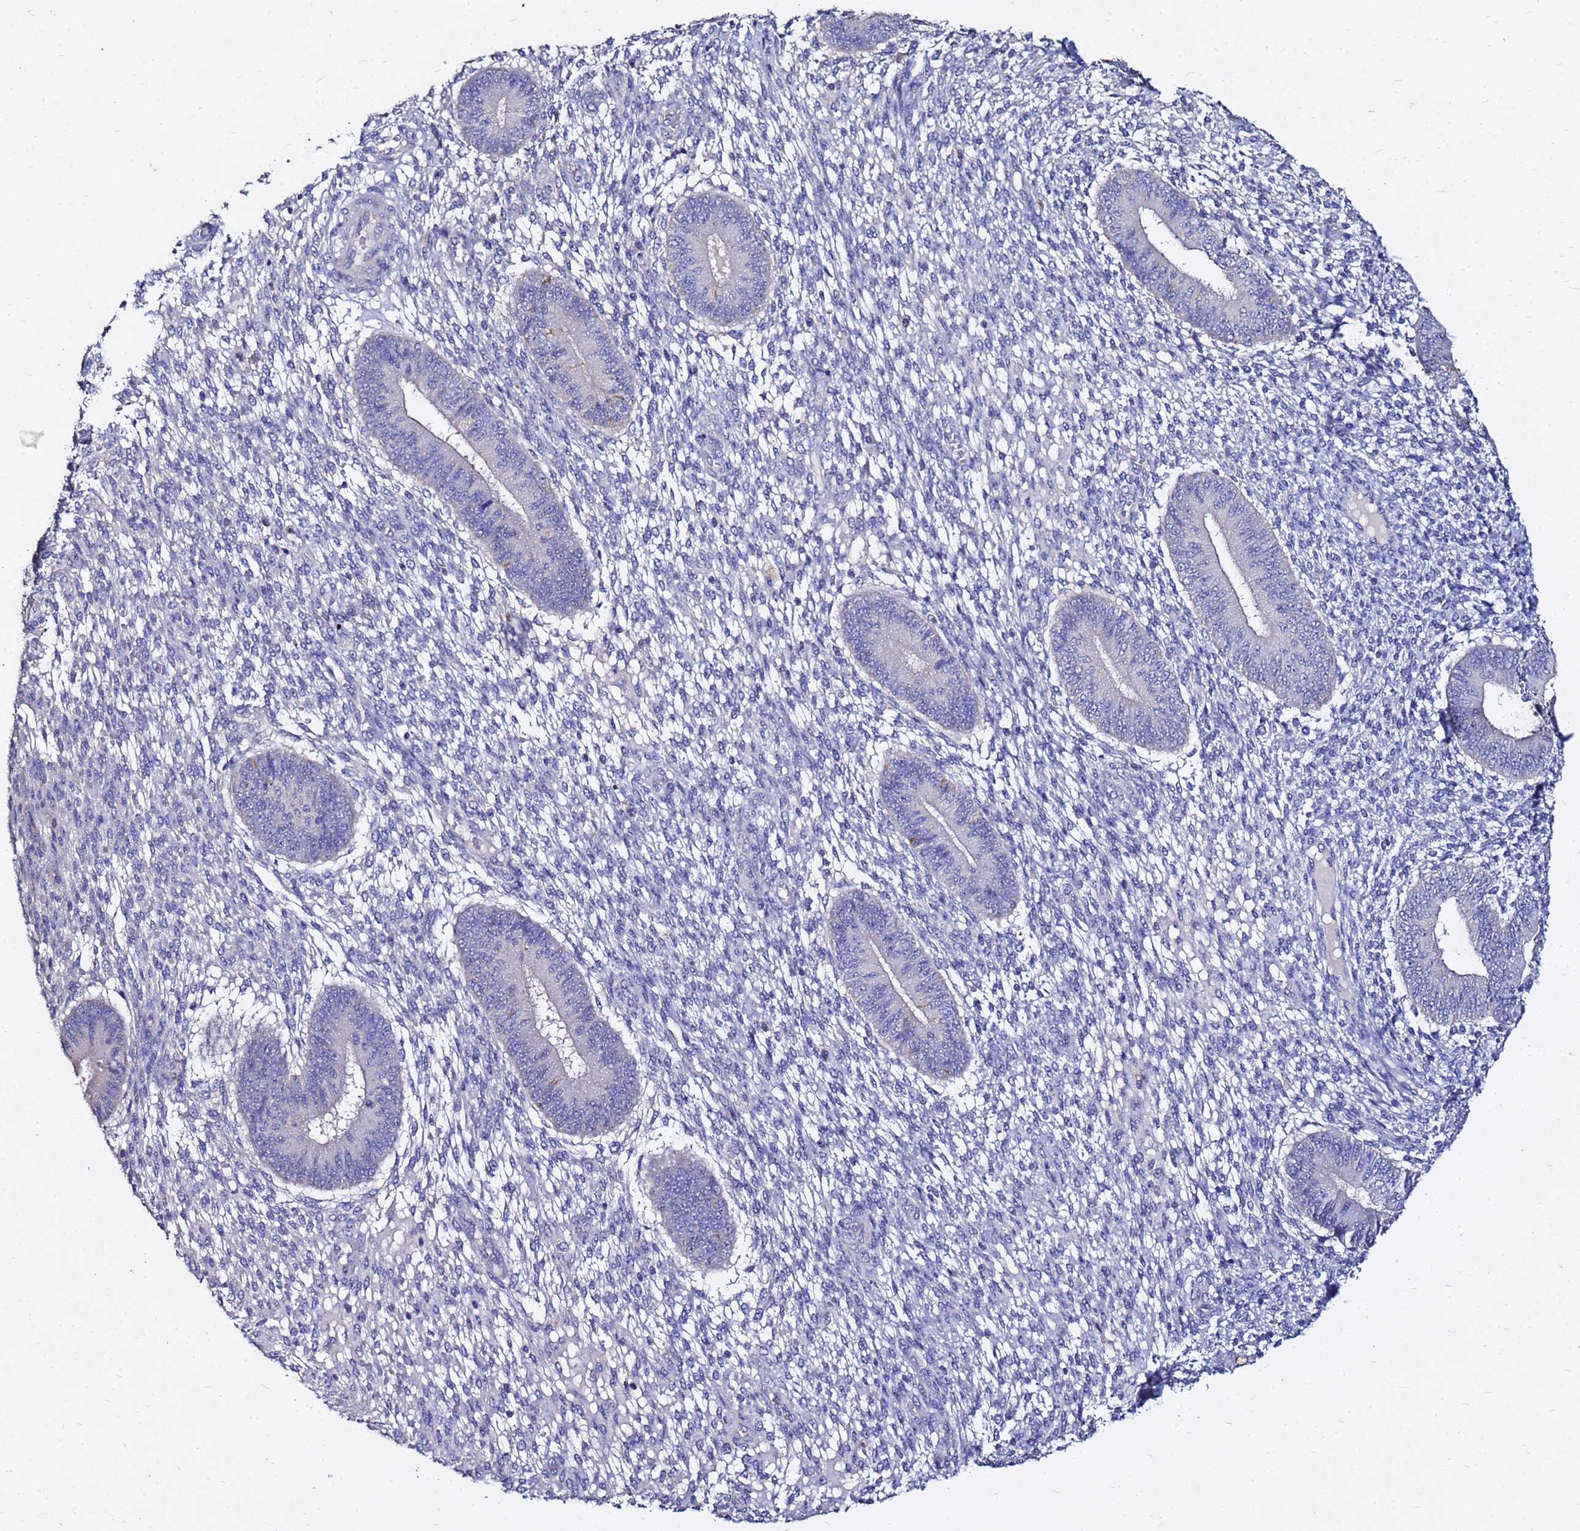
{"staining": {"intensity": "negative", "quantity": "none", "location": "none"}, "tissue": "endometrium", "cell_type": "Cells in endometrial stroma", "image_type": "normal", "snomed": [{"axis": "morphology", "description": "Normal tissue, NOS"}, {"axis": "topography", "description": "Endometrium"}], "caption": "Image shows no significant protein positivity in cells in endometrial stroma of normal endometrium. The staining is performed using DAB (3,3'-diaminobenzidine) brown chromogen with nuclei counter-stained in using hematoxylin.", "gene": "FAM183A", "patient": {"sex": "female", "age": 49}}